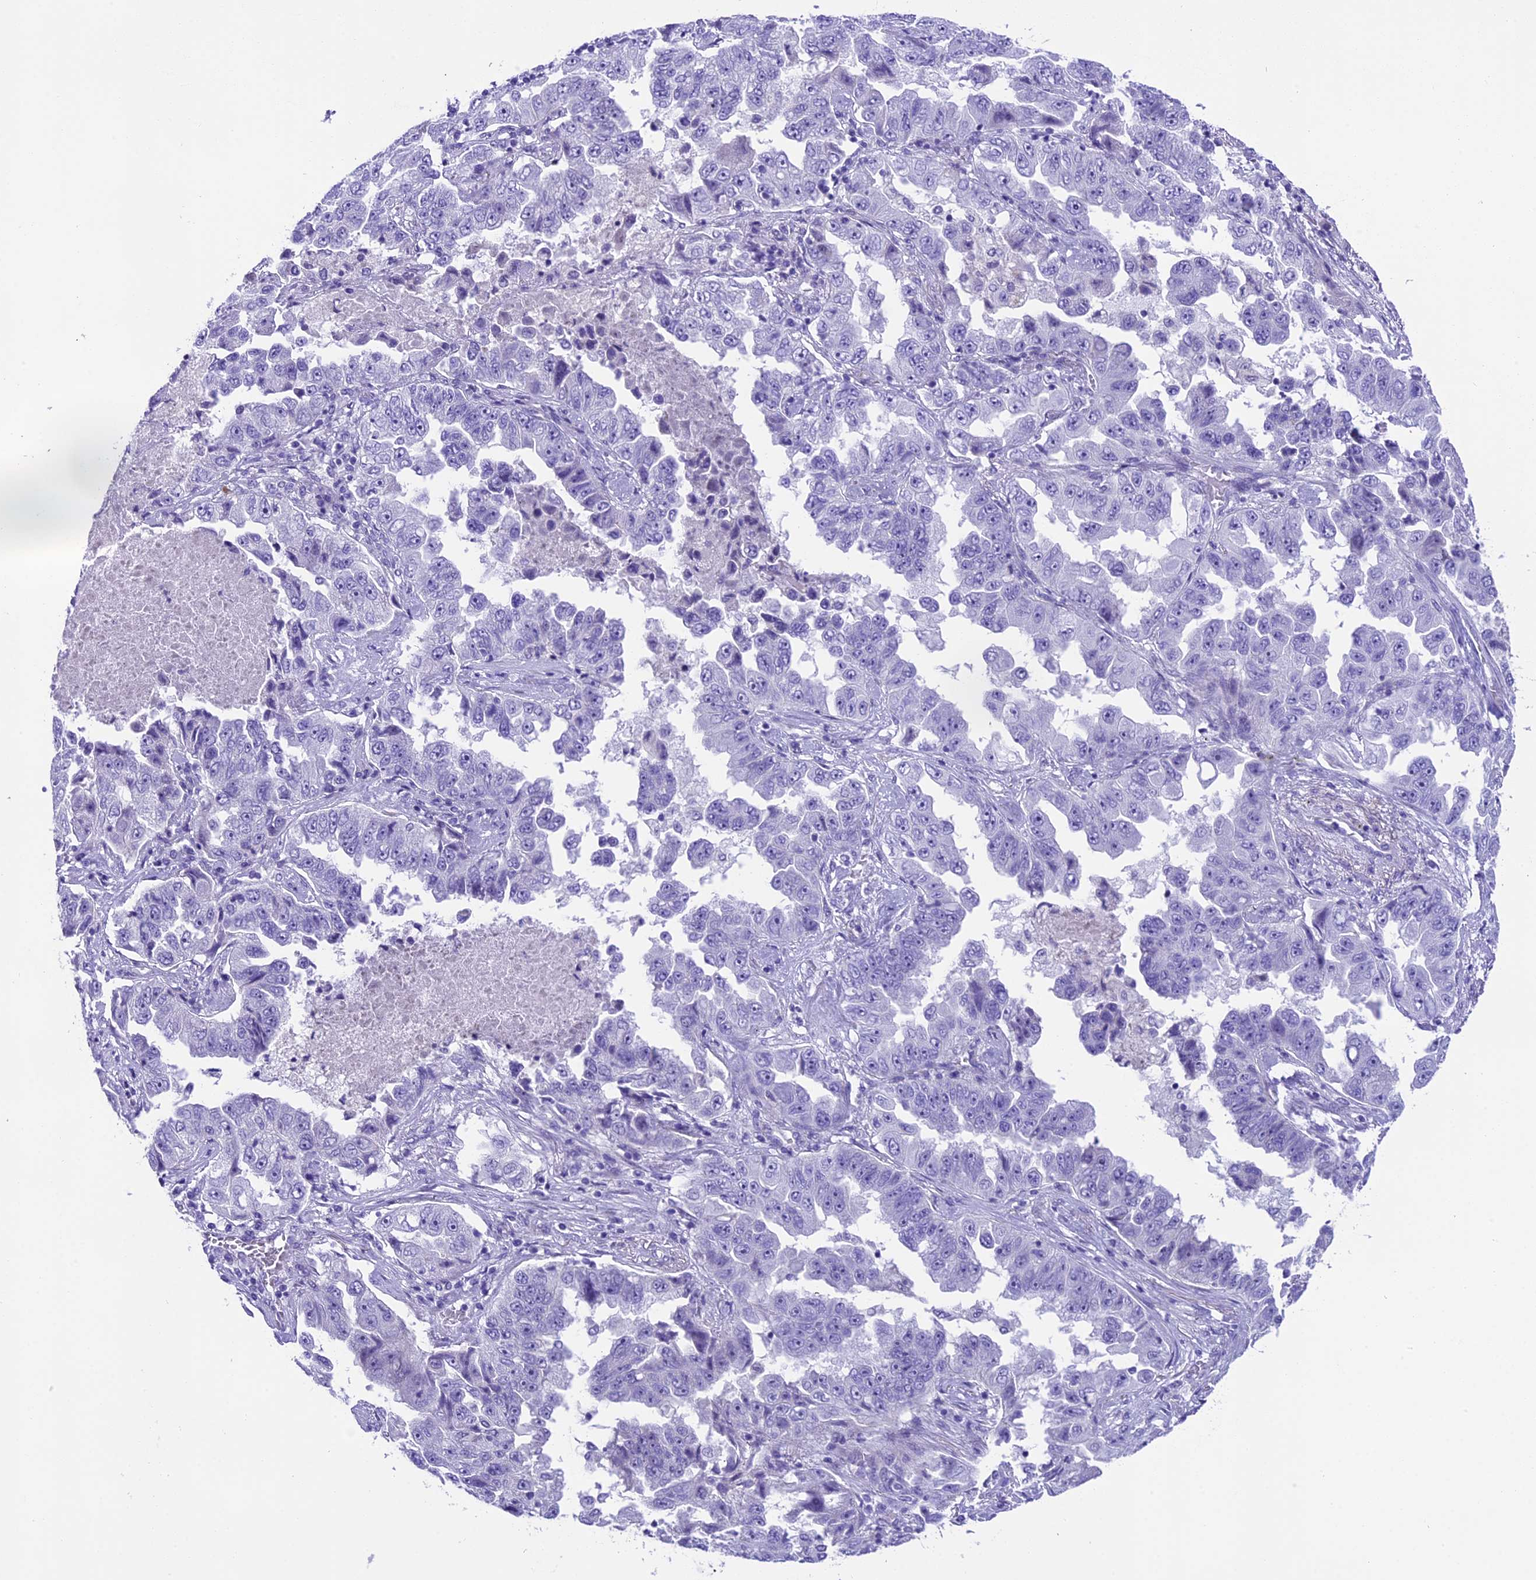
{"staining": {"intensity": "negative", "quantity": "none", "location": "none"}, "tissue": "lung cancer", "cell_type": "Tumor cells", "image_type": "cancer", "snomed": [{"axis": "morphology", "description": "Adenocarcinoma, NOS"}, {"axis": "topography", "description": "Lung"}], "caption": "DAB immunohistochemical staining of human adenocarcinoma (lung) demonstrates no significant expression in tumor cells. (DAB (3,3'-diaminobenzidine) immunohistochemistry with hematoxylin counter stain).", "gene": "PRR15", "patient": {"sex": "female", "age": 51}}